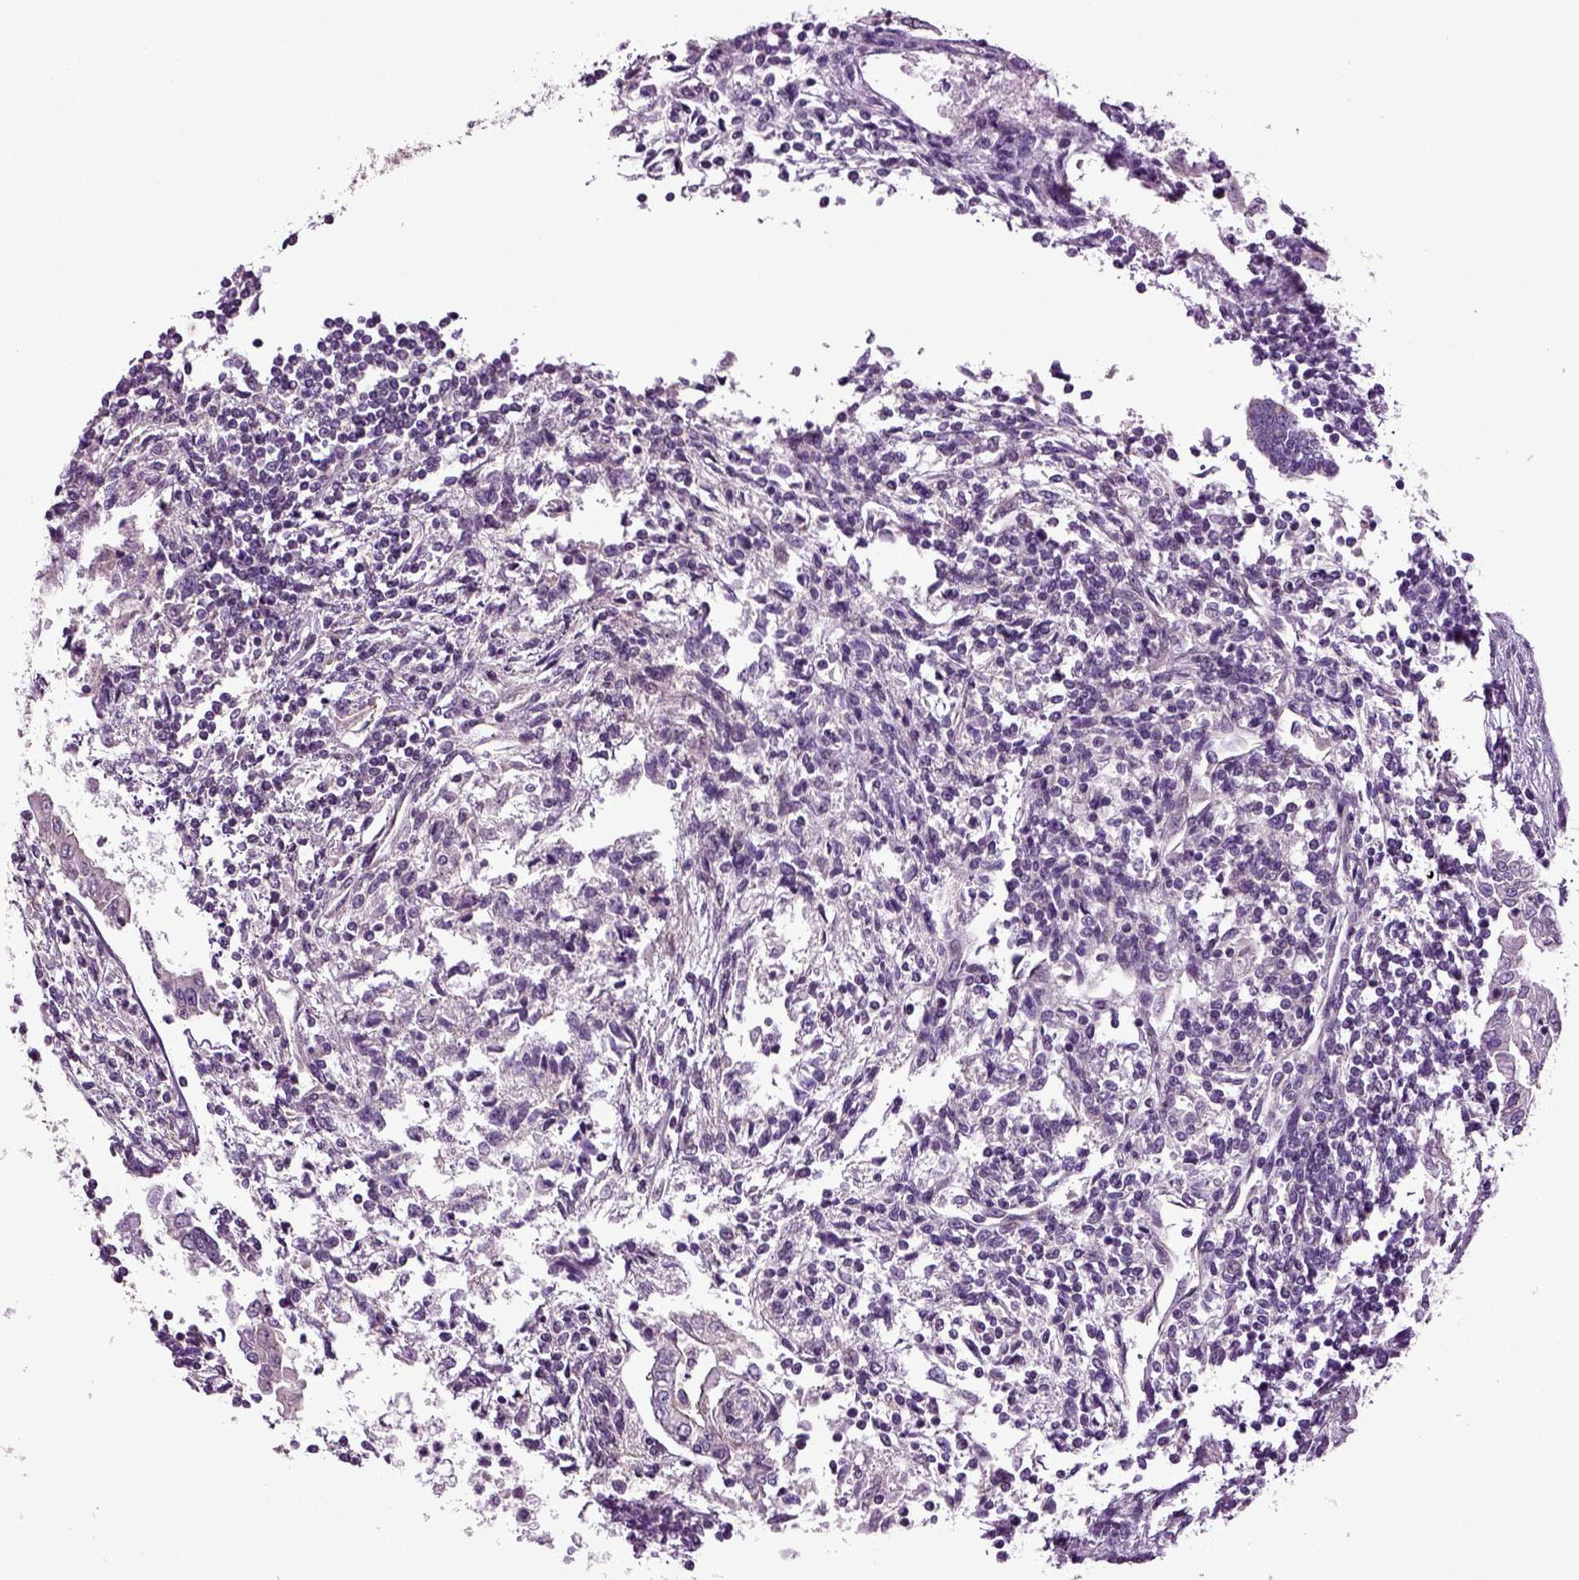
{"staining": {"intensity": "negative", "quantity": "none", "location": "none"}, "tissue": "testis cancer", "cell_type": "Tumor cells", "image_type": "cancer", "snomed": [{"axis": "morphology", "description": "Carcinoma, Embryonal, NOS"}, {"axis": "topography", "description": "Testis"}], "caption": "An image of testis cancer stained for a protein shows no brown staining in tumor cells.", "gene": "HAGHL", "patient": {"sex": "male", "age": 37}}